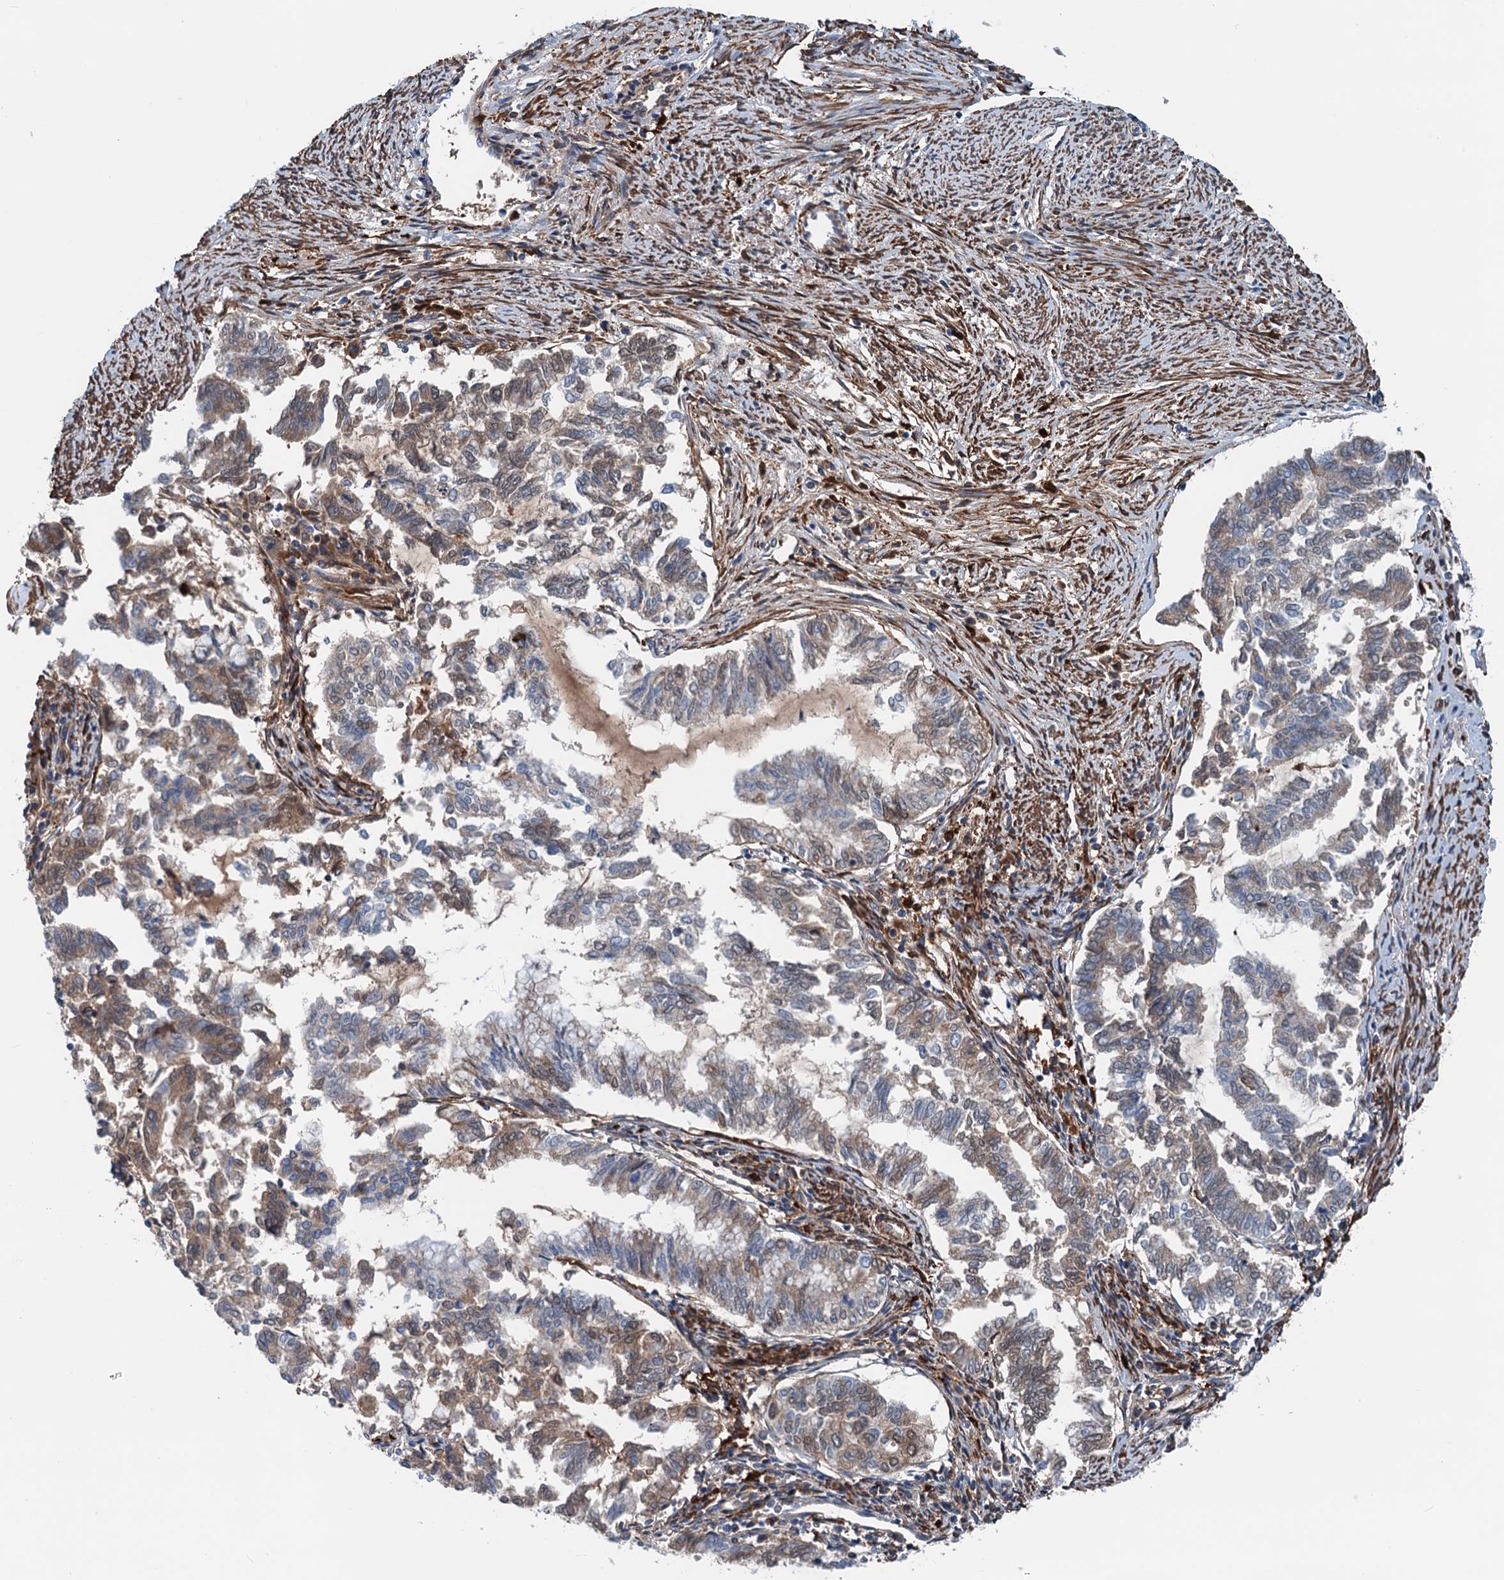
{"staining": {"intensity": "weak", "quantity": "<25%", "location": "cytoplasmic/membranous"}, "tissue": "endometrial cancer", "cell_type": "Tumor cells", "image_type": "cancer", "snomed": [{"axis": "morphology", "description": "Adenocarcinoma, NOS"}, {"axis": "topography", "description": "Endometrium"}], "caption": "Immunohistochemical staining of adenocarcinoma (endometrial) exhibits no significant expression in tumor cells.", "gene": "CSTPP1", "patient": {"sex": "female", "age": 79}}